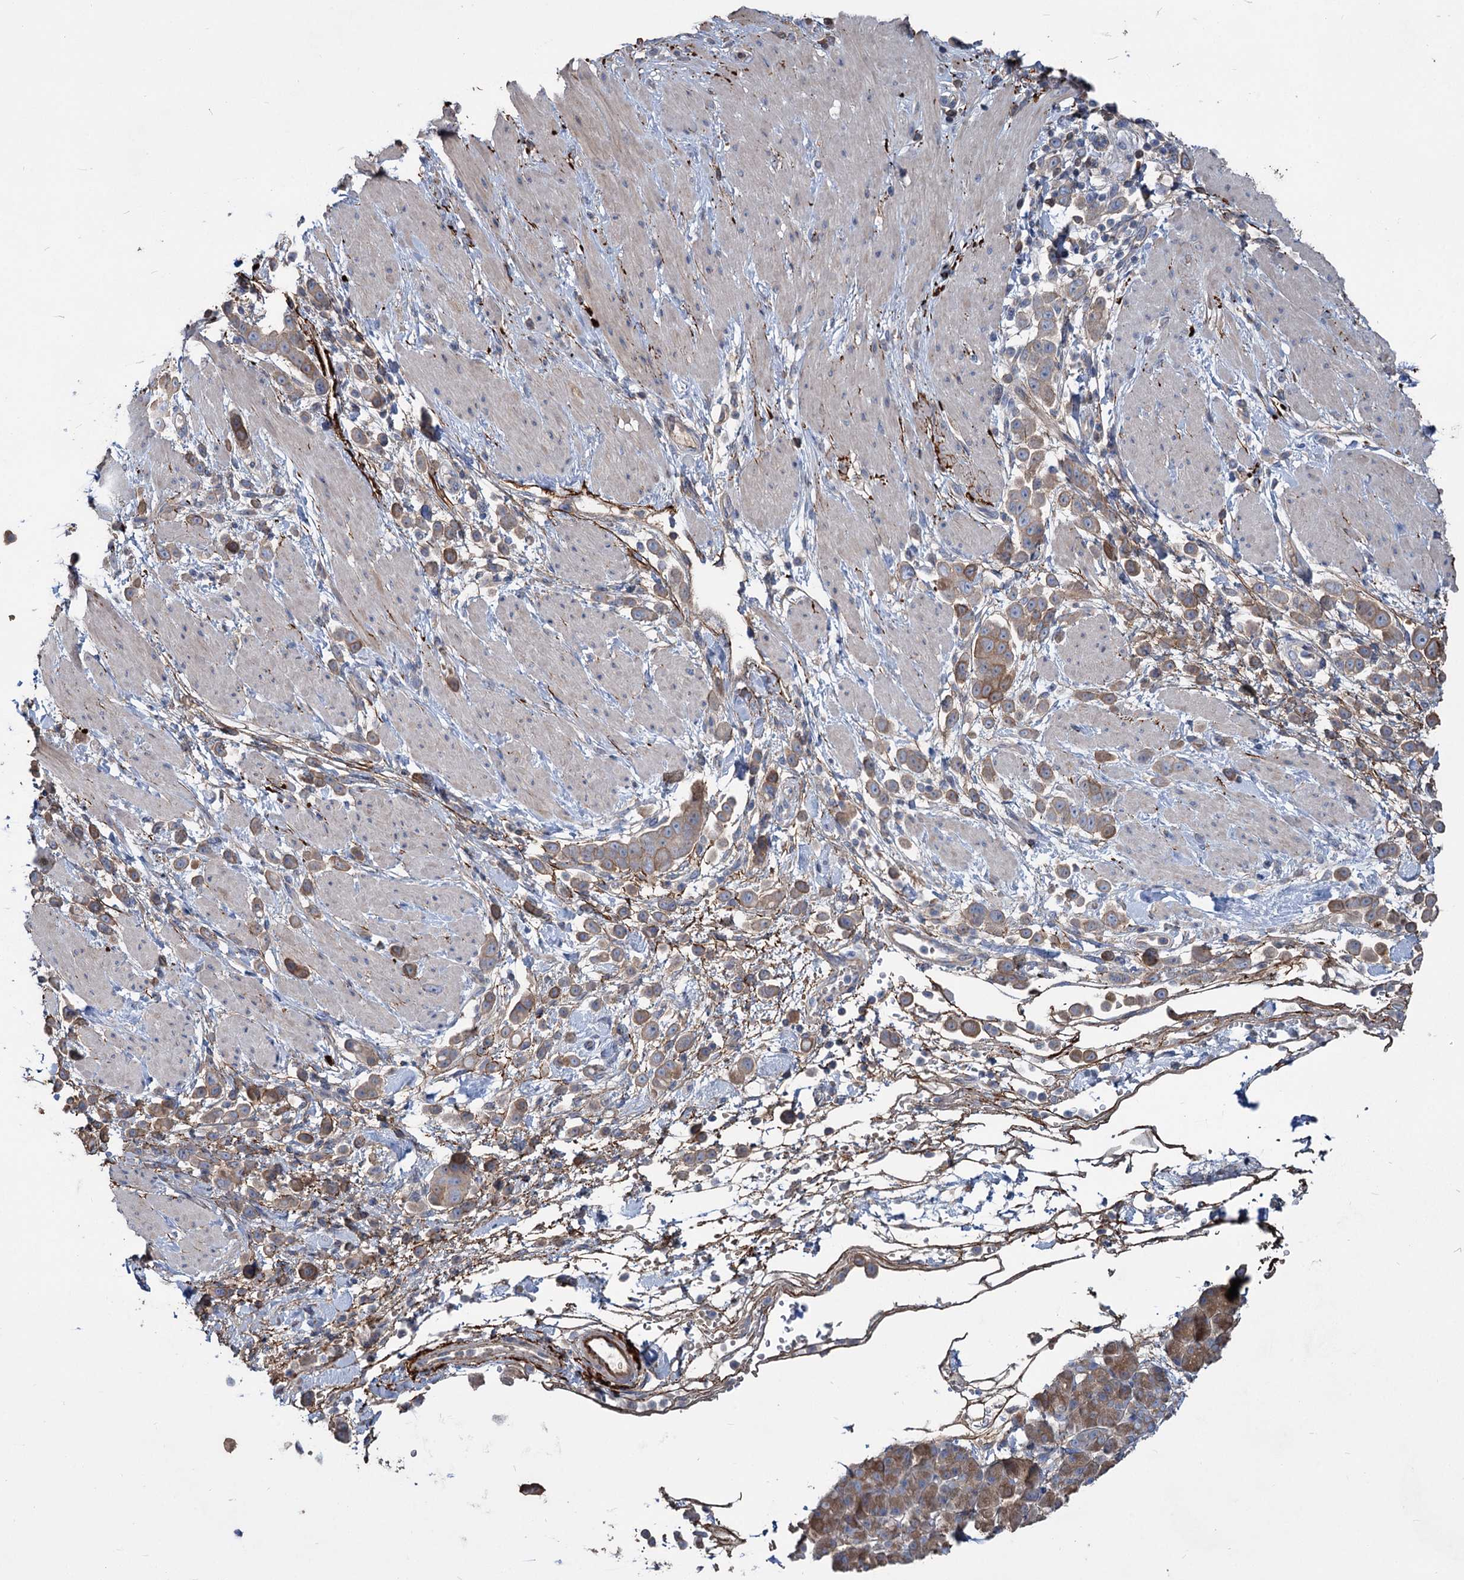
{"staining": {"intensity": "moderate", "quantity": ">75%", "location": "cytoplasmic/membranous"}, "tissue": "pancreatic cancer", "cell_type": "Tumor cells", "image_type": "cancer", "snomed": [{"axis": "morphology", "description": "Normal tissue, NOS"}, {"axis": "morphology", "description": "Adenocarcinoma, NOS"}, {"axis": "topography", "description": "Pancreas"}], "caption": "Protein expression analysis of pancreatic adenocarcinoma reveals moderate cytoplasmic/membranous expression in approximately >75% of tumor cells. (brown staining indicates protein expression, while blue staining denotes nuclei).", "gene": "URAD", "patient": {"sex": "female", "age": 64}}